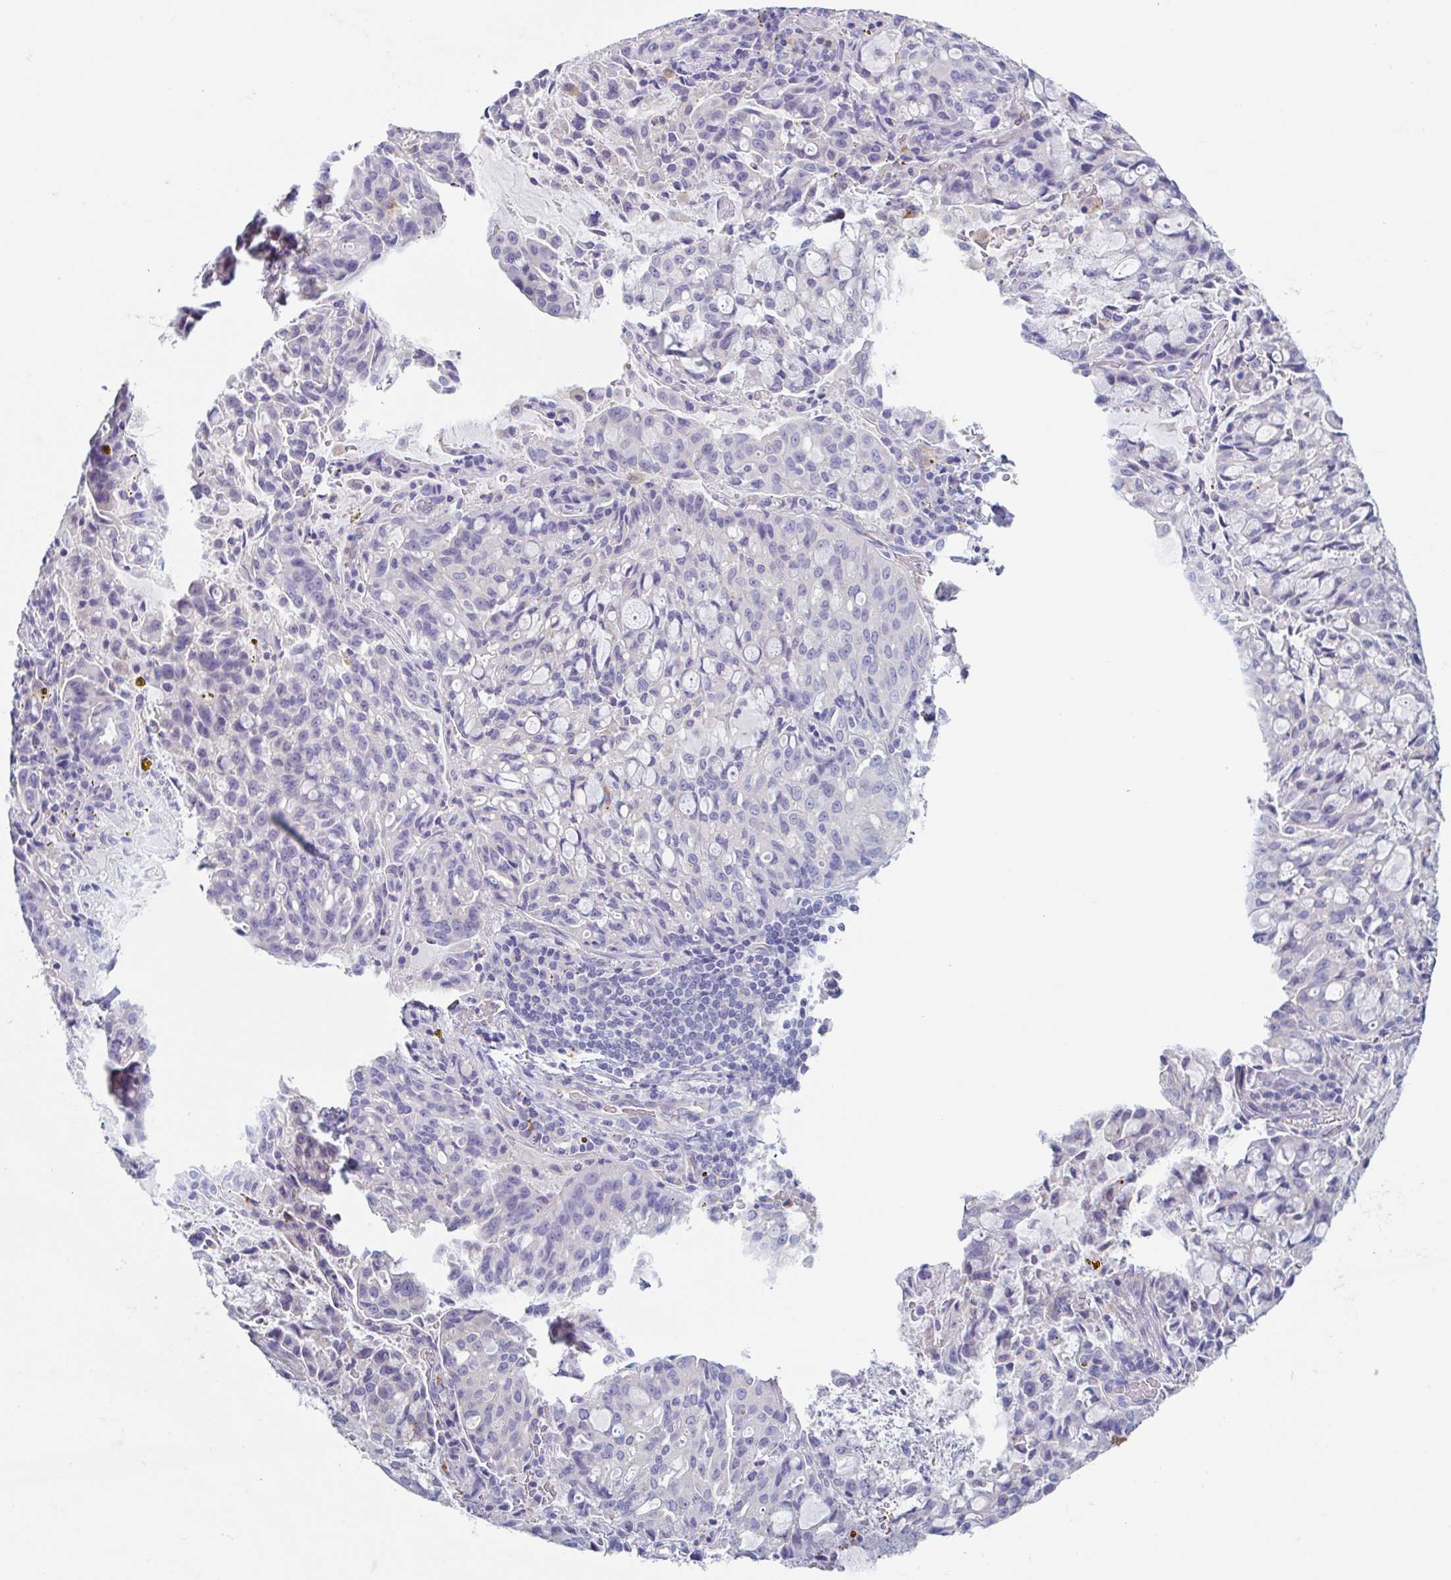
{"staining": {"intensity": "negative", "quantity": "none", "location": "none"}, "tissue": "lung cancer", "cell_type": "Tumor cells", "image_type": "cancer", "snomed": [{"axis": "morphology", "description": "Adenocarcinoma, NOS"}, {"axis": "topography", "description": "Lung"}], "caption": "DAB immunohistochemical staining of lung cancer reveals no significant expression in tumor cells.", "gene": "LENG9", "patient": {"sex": "female", "age": 44}}